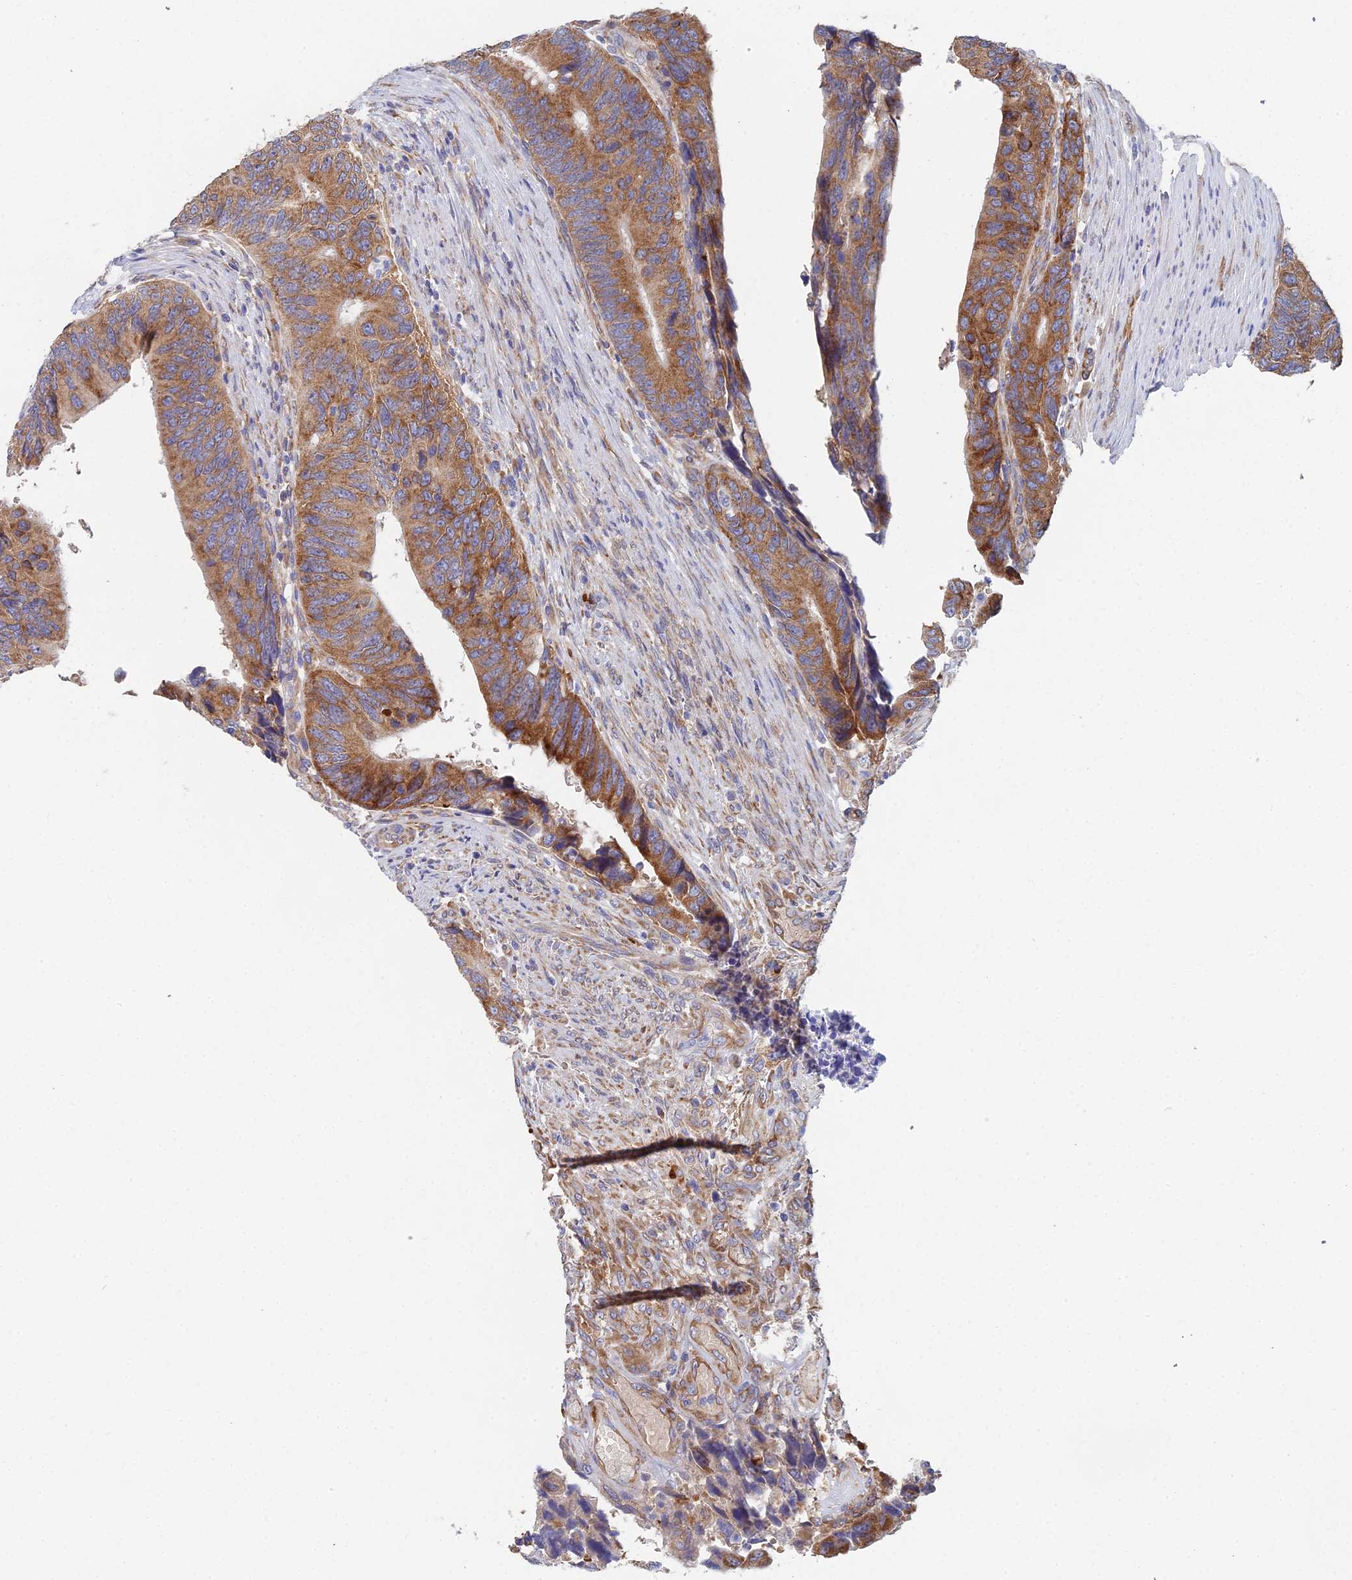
{"staining": {"intensity": "moderate", "quantity": ">75%", "location": "cytoplasmic/membranous"}, "tissue": "colorectal cancer", "cell_type": "Tumor cells", "image_type": "cancer", "snomed": [{"axis": "morphology", "description": "Adenocarcinoma, NOS"}, {"axis": "topography", "description": "Colon"}], "caption": "IHC staining of colorectal adenocarcinoma, which reveals medium levels of moderate cytoplasmic/membranous positivity in about >75% of tumor cells indicating moderate cytoplasmic/membranous protein positivity. The staining was performed using DAB (3,3'-diaminobenzidine) (brown) for protein detection and nuclei were counterstained in hematoxylin (blue).", "gene": "ELOF1", "patient": {"sex": "male", "age": 87}}